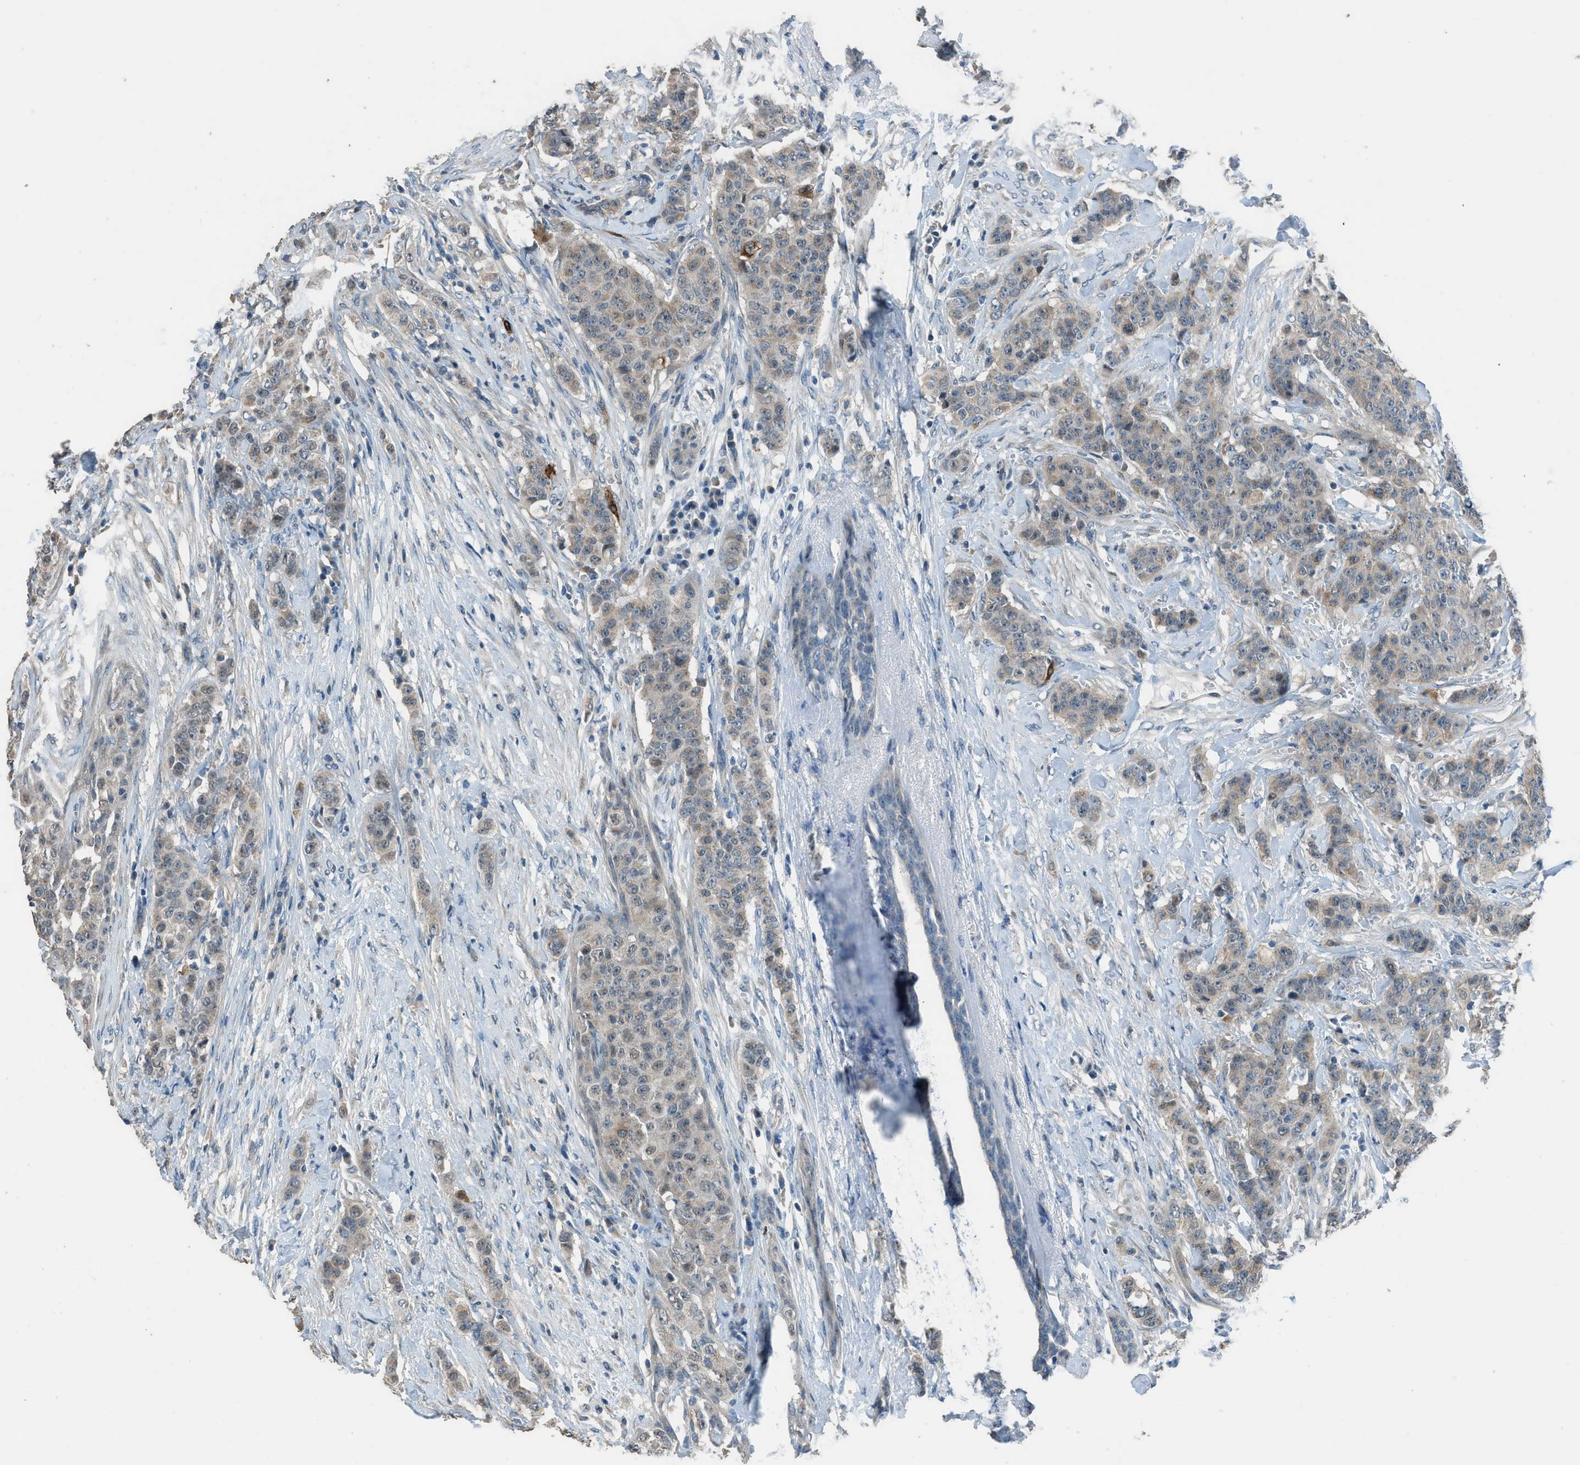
{"staining": {"intensity": "weak", "quantity": ">75%", "location": "cytoplasmic/membranous"}, "tissue": "breast cancer", "cell_type": "Tumor cells", "image_type": "cancer", "snomed": [{"axis": "morphology", "description": "Normal tissue, NOS"}, {"axis": "morphology", "description": "Duct carcinoma"}, {"axis": "topography", "description": "Breast"}], "caption": "Immunohistochemical staining of intraductal carcinoma (breast) reveals weak cytoplasmic/membranous protein positivity in about >75% of tumor cells. (brown staining indicates protein expression, while blue staining denotes nuclei).", "gene": "TIMD4", "patient": {"sex": "female", "age": 40}}